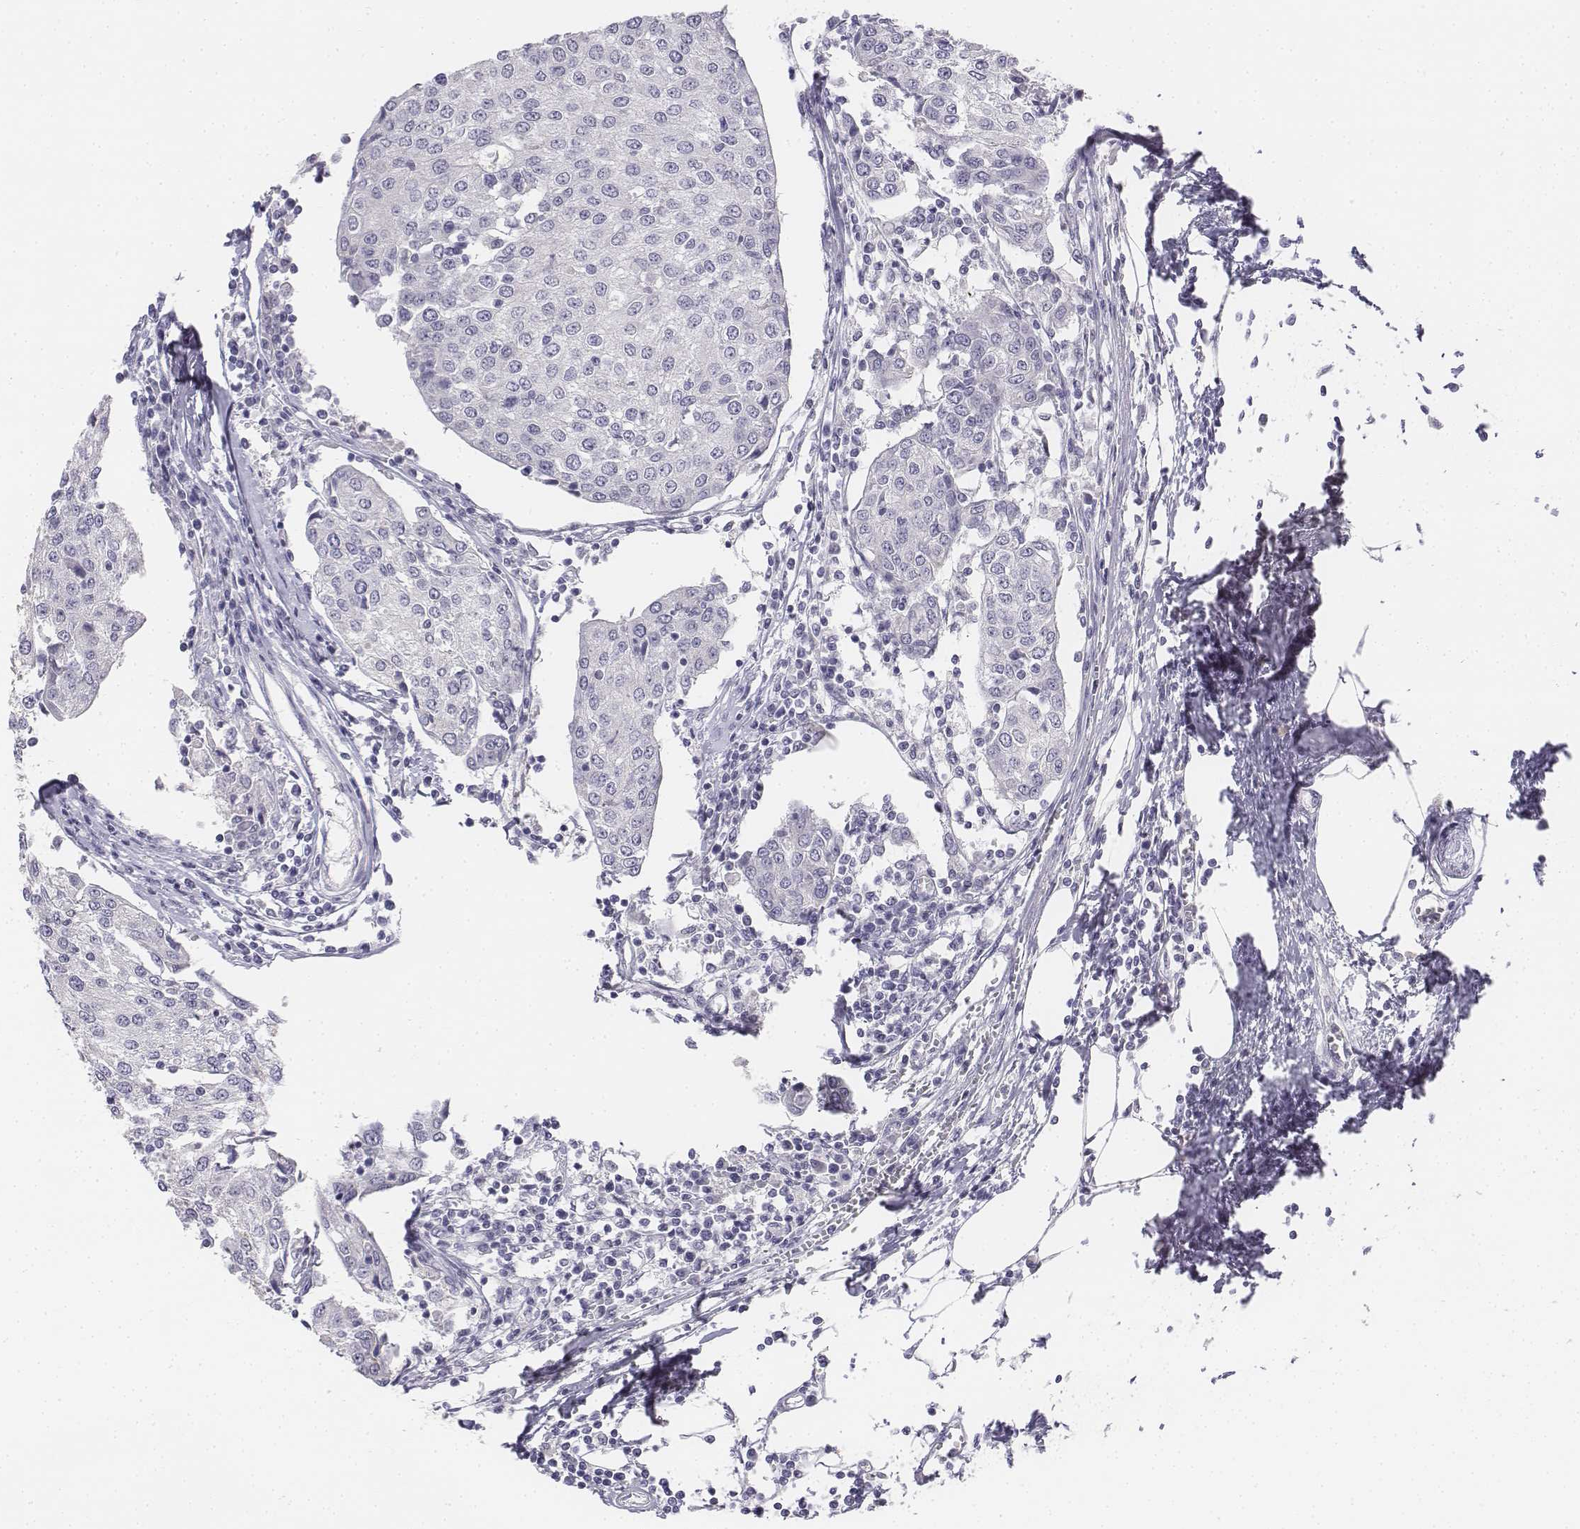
{"staining": {"intensity": "negative", "quantity": "none", "location": "none"}, "tissue": "urothelial cancer", "cell_type": "Tumor cells", "image_type": "cancer", "snomed": [{"axis": "morphology", "description": "Urothelial carcinoma, High grade"}, {"axis": "topography", "description": "Urinary bladder"}], "caption": "Immunohistochemistry (IHC) micrograph of neoplastic tissue: urothelial cancer stained with DAB (3,3'-diaminobenzidine) reveals no significant protein staining in tumor cells.", "gene": "UCN2", "patient": {"sex": "female", "age": 85}}